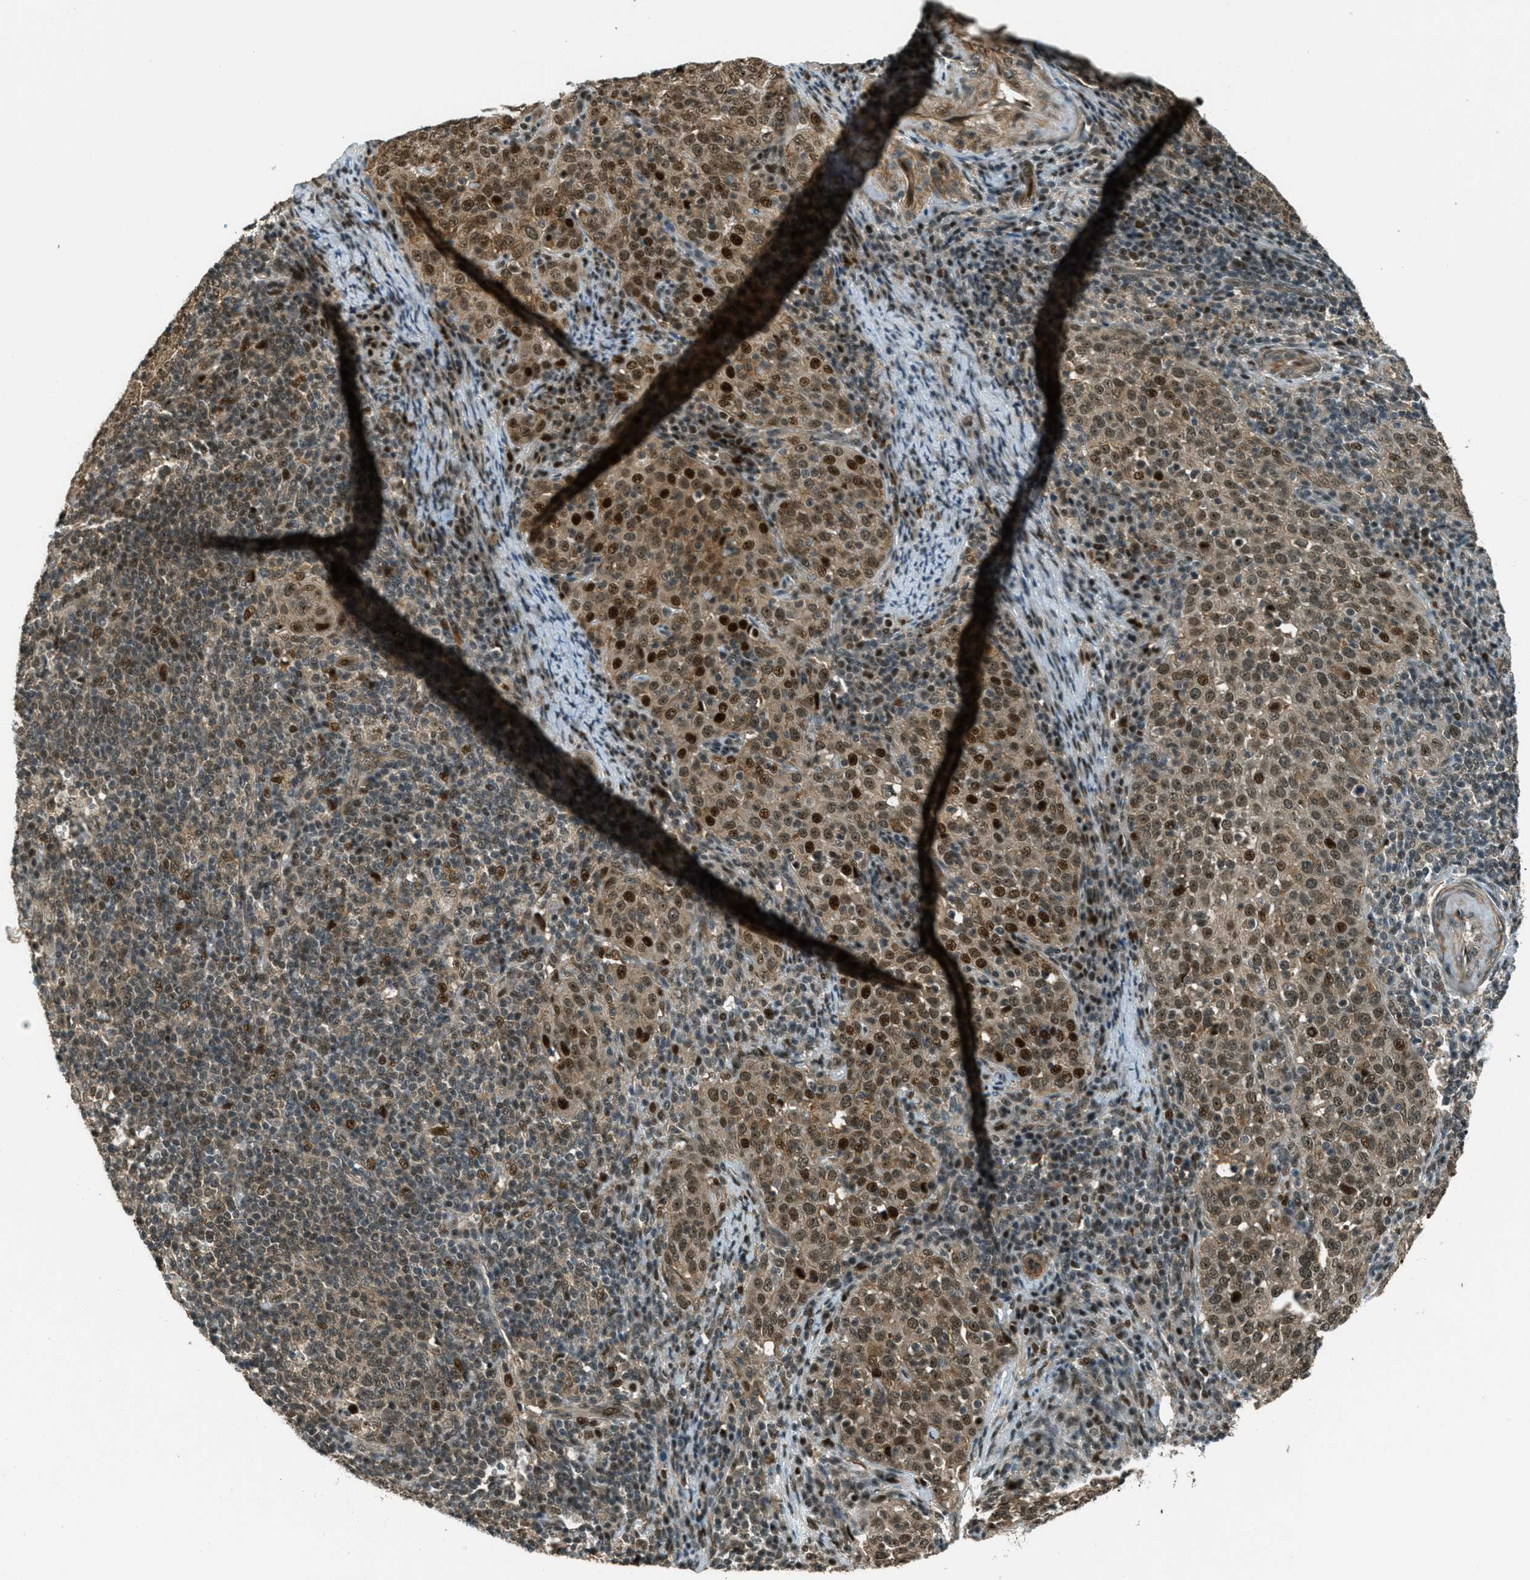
{"staining": {"intensity": "strong", "quantity": ">75%", "location": "cytoplasmic/membranous,nuclear"}, "tissue": "cervical cancer", "cell_type": "Tumor cells", "image_type": "cancer", "snomed": [{"axis": "morphology", "description": "Squamous cell carcinoma, NOS"}, {"axis": "topography", "description": "Cervix"}], "caption": "A brown stain shows strong cytoplasmic/membranous and nuclear staining of a protein in human squamous cell carcinoma (cervical) tumor cells. (IHC, brightfield microscopy, high magnification).", "gene": "FOXM1", "patient": {"sex": "female", "age": 51}}